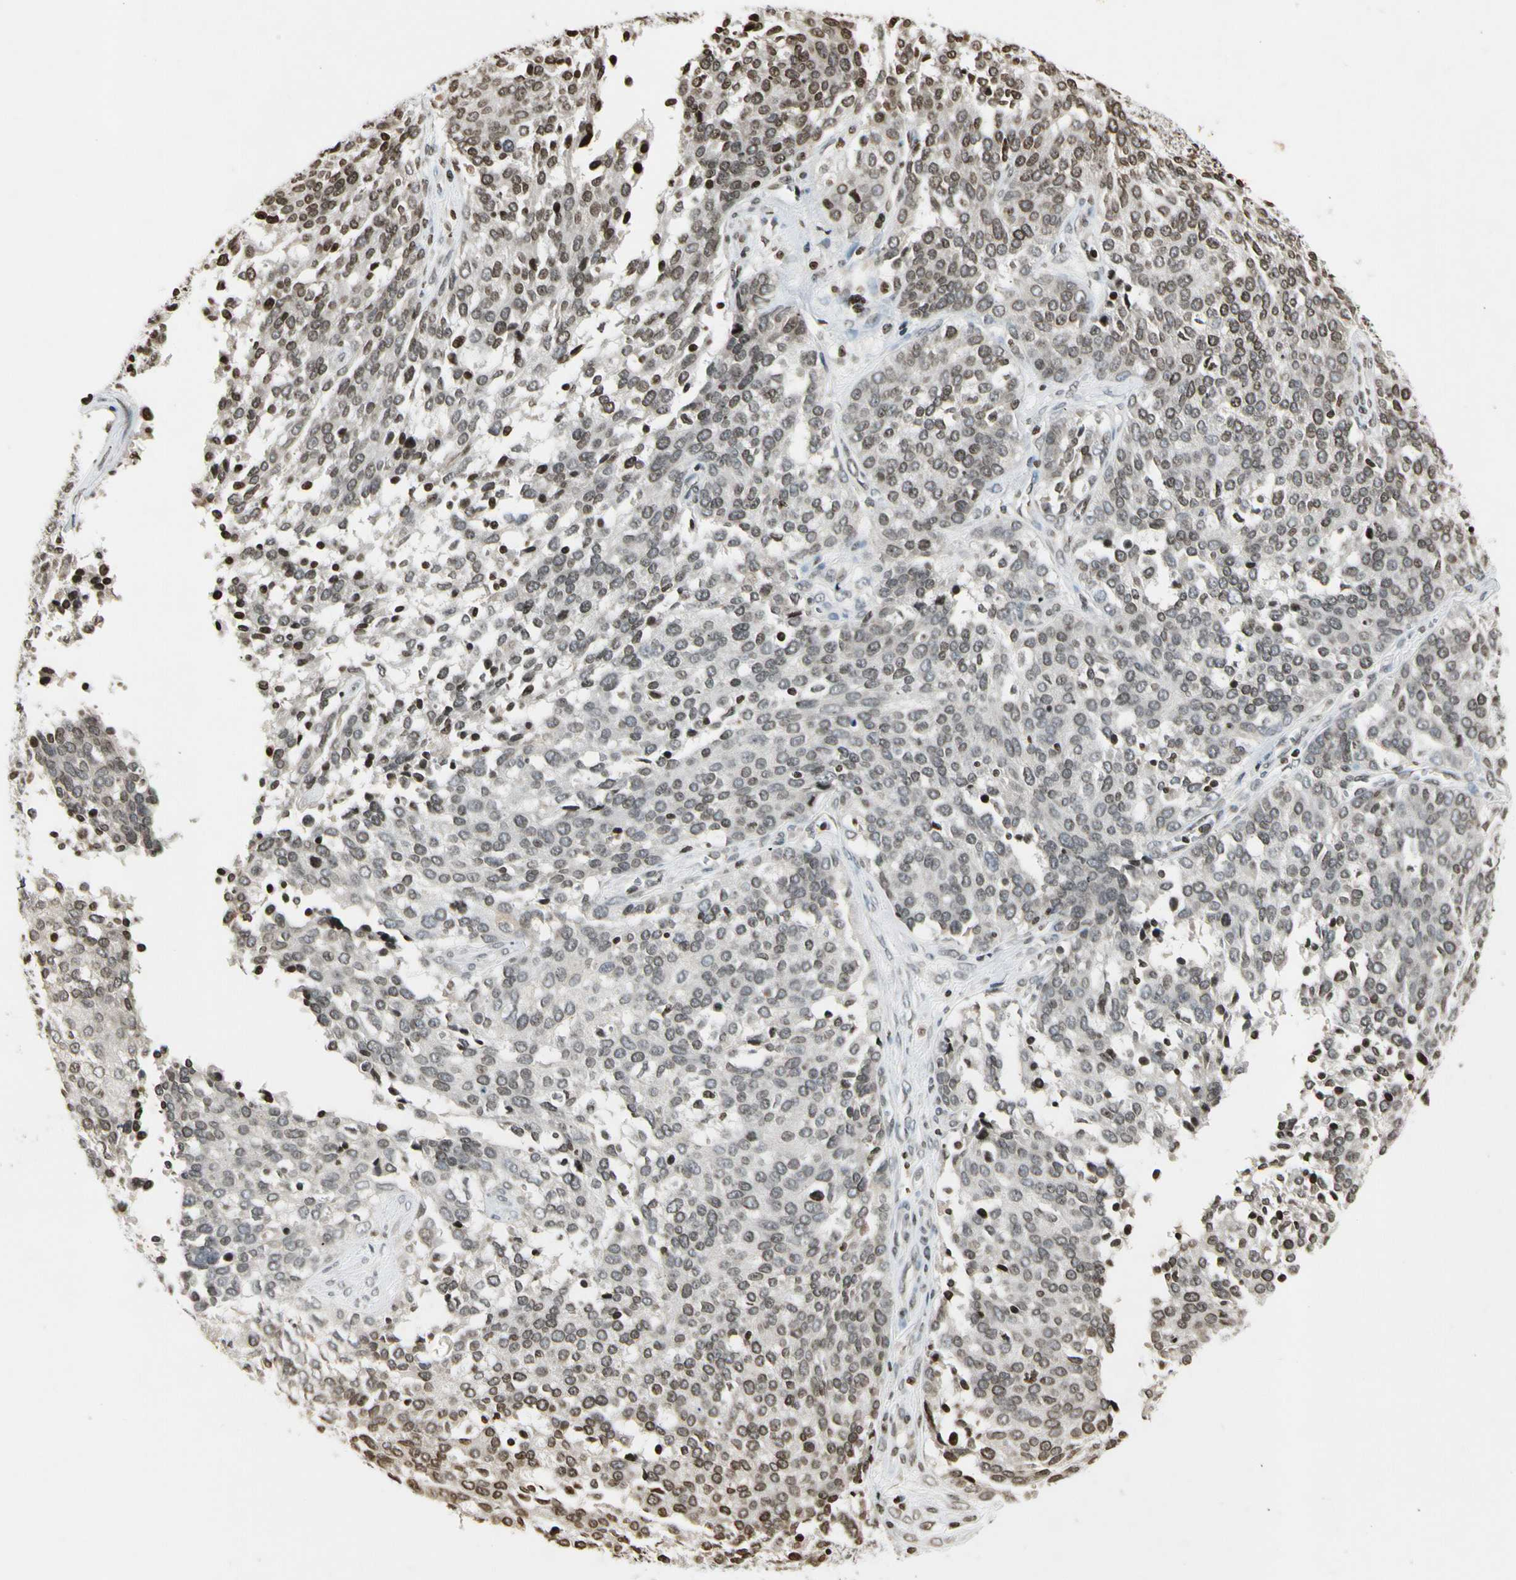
{"staining": {"intensity": "moderate", "quantity": "25%-75%", "location": "nuclear"}, "tissue": "ovarian cancer", "cell_type": "Tumor cells", "image_type": "cancer", "snomed": [{"axis": "morphology", "description": "Cystadenocarcinoma, serous, NOS"}, {"axis": "topography", "description": "Ovary"}], "caption": "Immunohistochemical staining of ovarian serous cystadenocarcinoma displays medium levels of moderate nuclear positivity in approximately 25%-75% of tumor cells.", "gene": "RORA", "patient": {"sex": "female", "age": 44}}